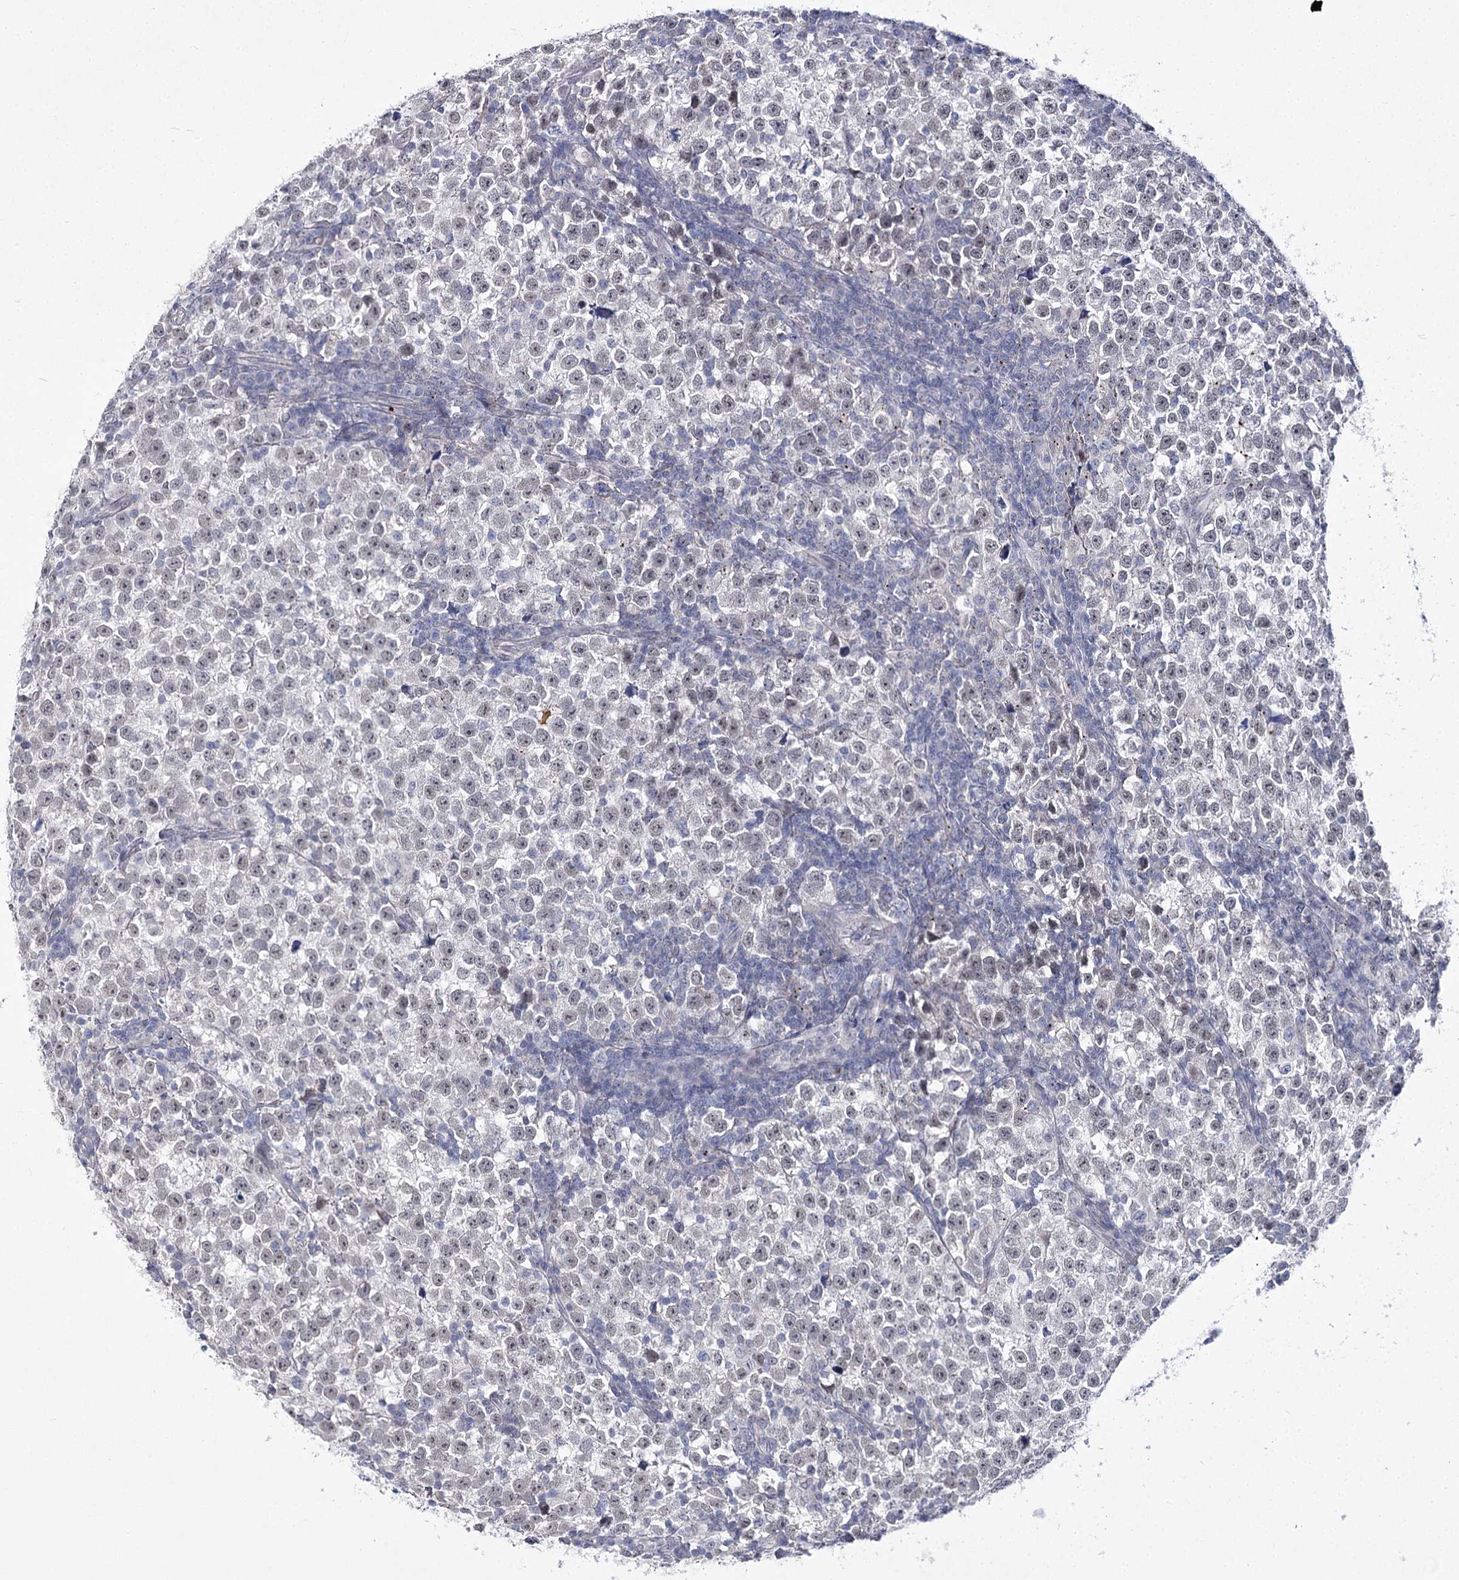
{"staining": {"intensity": "weak", "quantity": "<25%", "location": "nuclear"}, "tissue": "testis cancer", "cell_type": "Tumor cells", "image_type": "cancer", "snomed": [{"axis": "morphology", "description": "Normal tissue, NOS"}, {"axis": "morphology", "description": "Seminoma, NOS"}, {"axis": "topography", "description": "Testis"}], "caption": "The IHC photomicrograph has no significant staining in tumor cells of testis seminoma tissue. The staining is performed using DAB brown chromogen with nuclei counter-stained in using hematoxylin.", "gene": "ATP10B", "patient": {"sex": "male", "age": 43}}